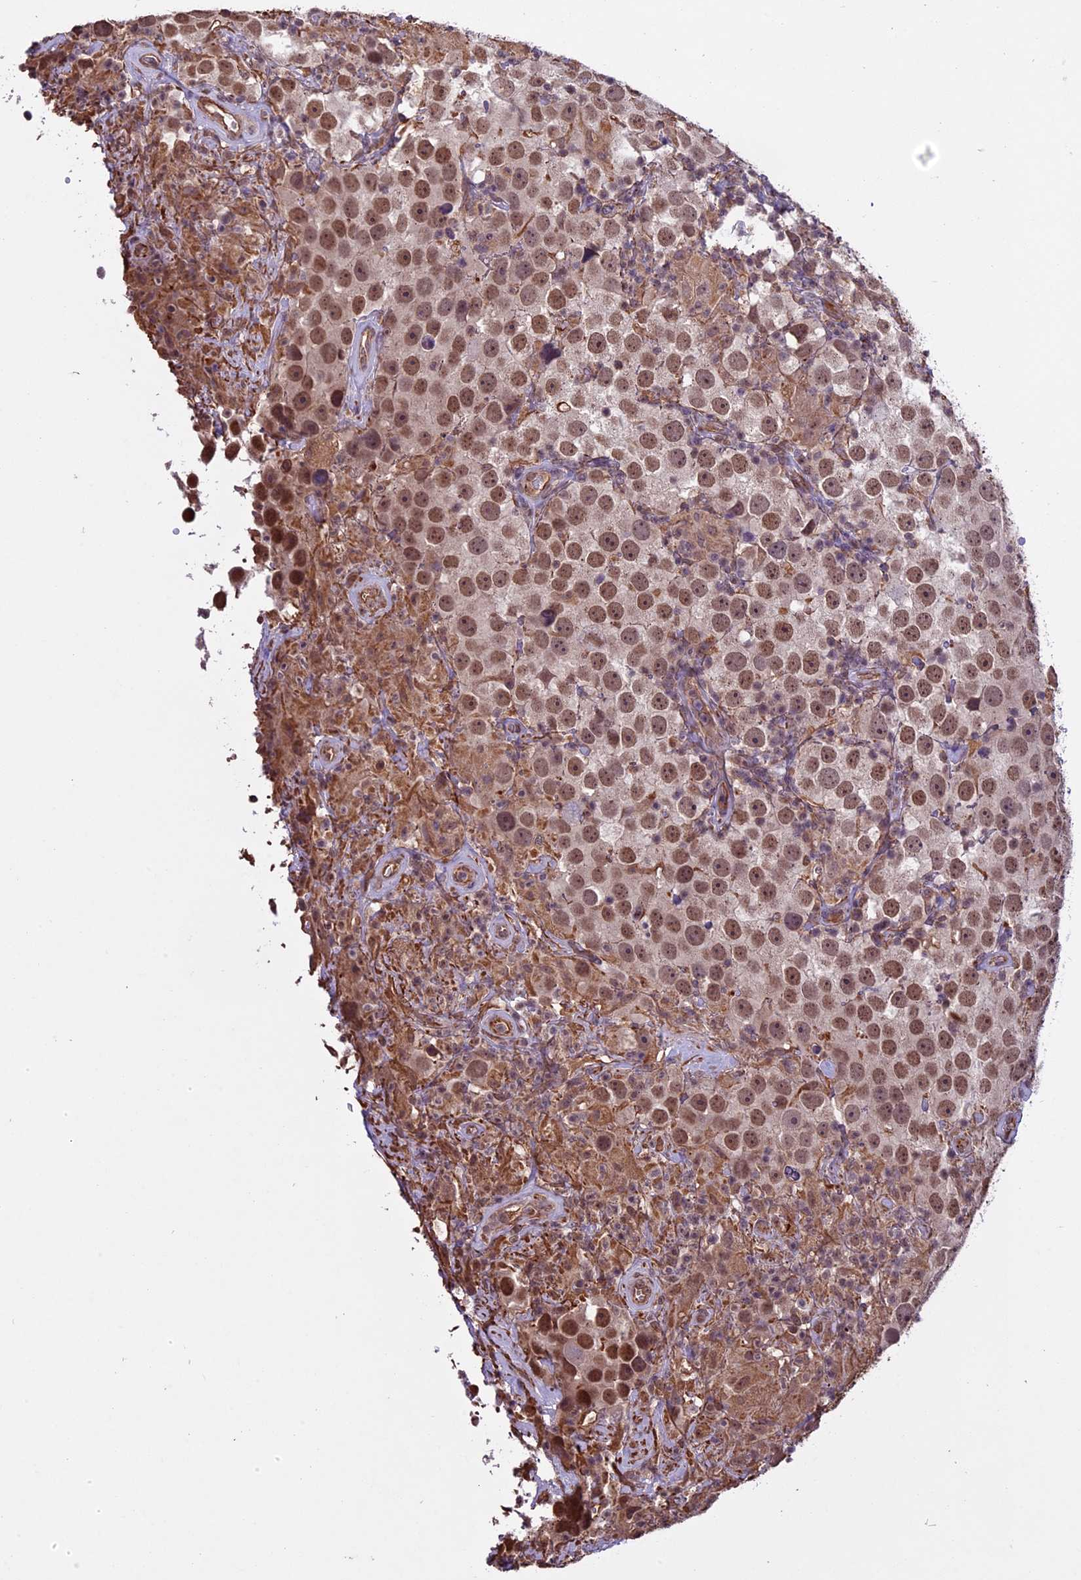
{"staining": {"intensity": "moderate", "quantity": ">75%", "location": "nuclear"}, "tissue": "testis cancer", "cell_type": "Tumor cells", "image_type": "cancer", "snomed": [{"axis": "morphology", "description": "Seminoma, NOS"}, {"axis": "topography", "description": "Testis"}], "caption": "High-magnification brightfield microscopy of testis cancer (seminoma) stained with DAB (brown) and counterstained with hematoxylin (blue). tumor cells exhibit moderate nuclear positivity is present in about>75% of cells.", "gene": "C3orf70", "patient": {"sex": "male", "age": 49}}